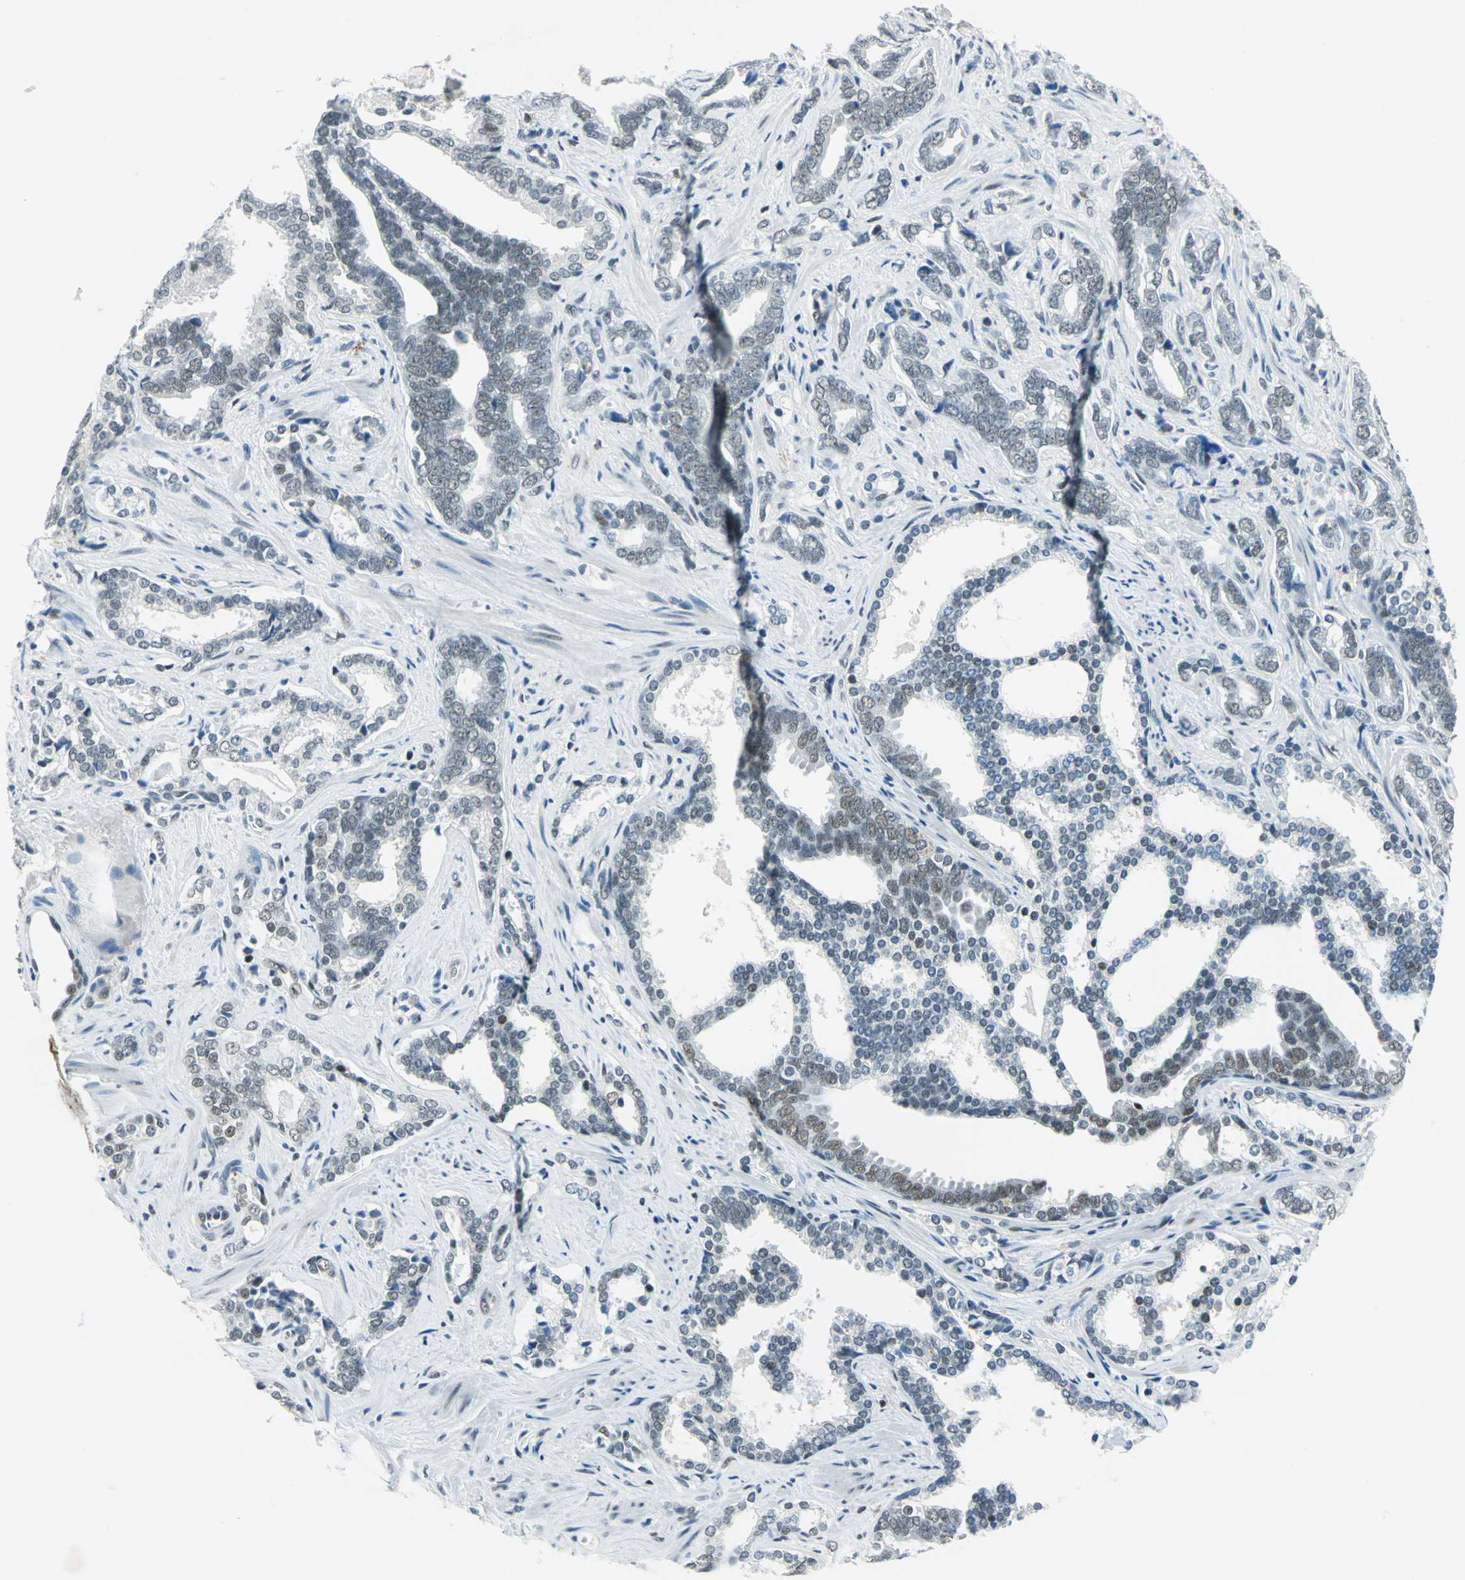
{"staining": {"intensity": "weak", "quantity": "<25%", "location": "nuclear"}, "tissue": "prostate cancer", "cell_type": "Tumor cells", "image_type": "cancer", "snomed": [{"axis": "morphology", "description": "Adenocarcinoma, High grade"}, {"axis": "topography", "description": "Prostate"}], "caption": "The image shows no significant staining in tumor cells of prostate cancer (adenocarcinoma (high-grade)). (DAB (3,3'-diaminobenzidine) immunohistochemistry visualized using brightfield microscopy, high magnification).", "gene": "MTMR10", "patient": {"sex": "male", "age": 67}}